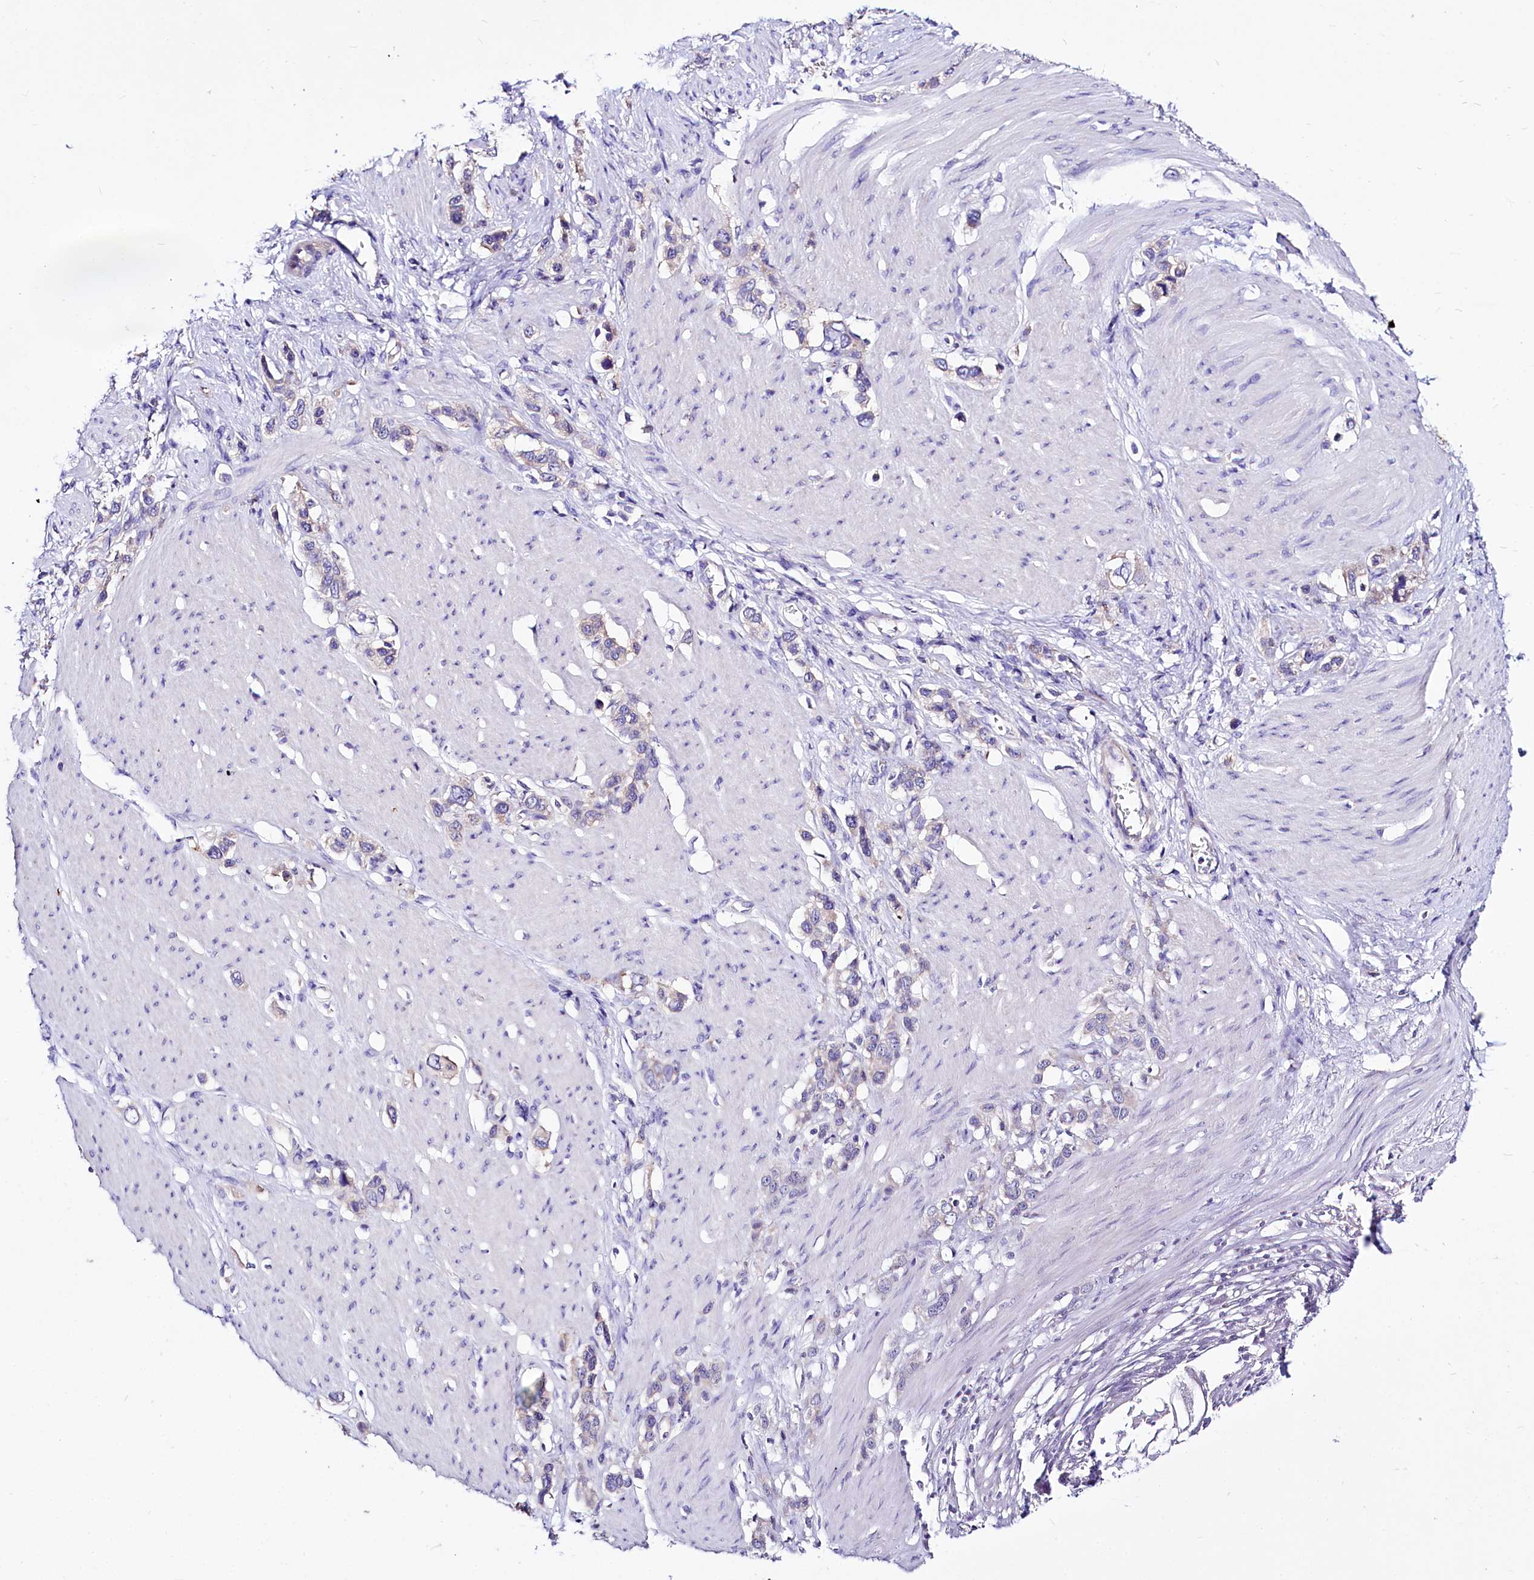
{"staining": {"intensity": "weak", "quantity": "<25%", "location": "cytoplasmic/membranous"}, "tissue": "stomach cancer", "cell_type": "Tumor cells", "image_type": "cancer", "snomed": [{"axis": "morphology", "description": "Adenocarcinoma, NOS"}, {"axis": "morphology", "description": "Adenocarcinoma, High grade"}, {"axis": "topography", "description": "Stomach, upper"}, {"axis": "topography", "description": "Stomach, lower"}], "caption": "Tumor cells are negative for protein expression in human stomach cancer (adenocarcinoma (high-grade)).", "gene": "ABHD5", "patient": {"sex": "female", "age": 65}}